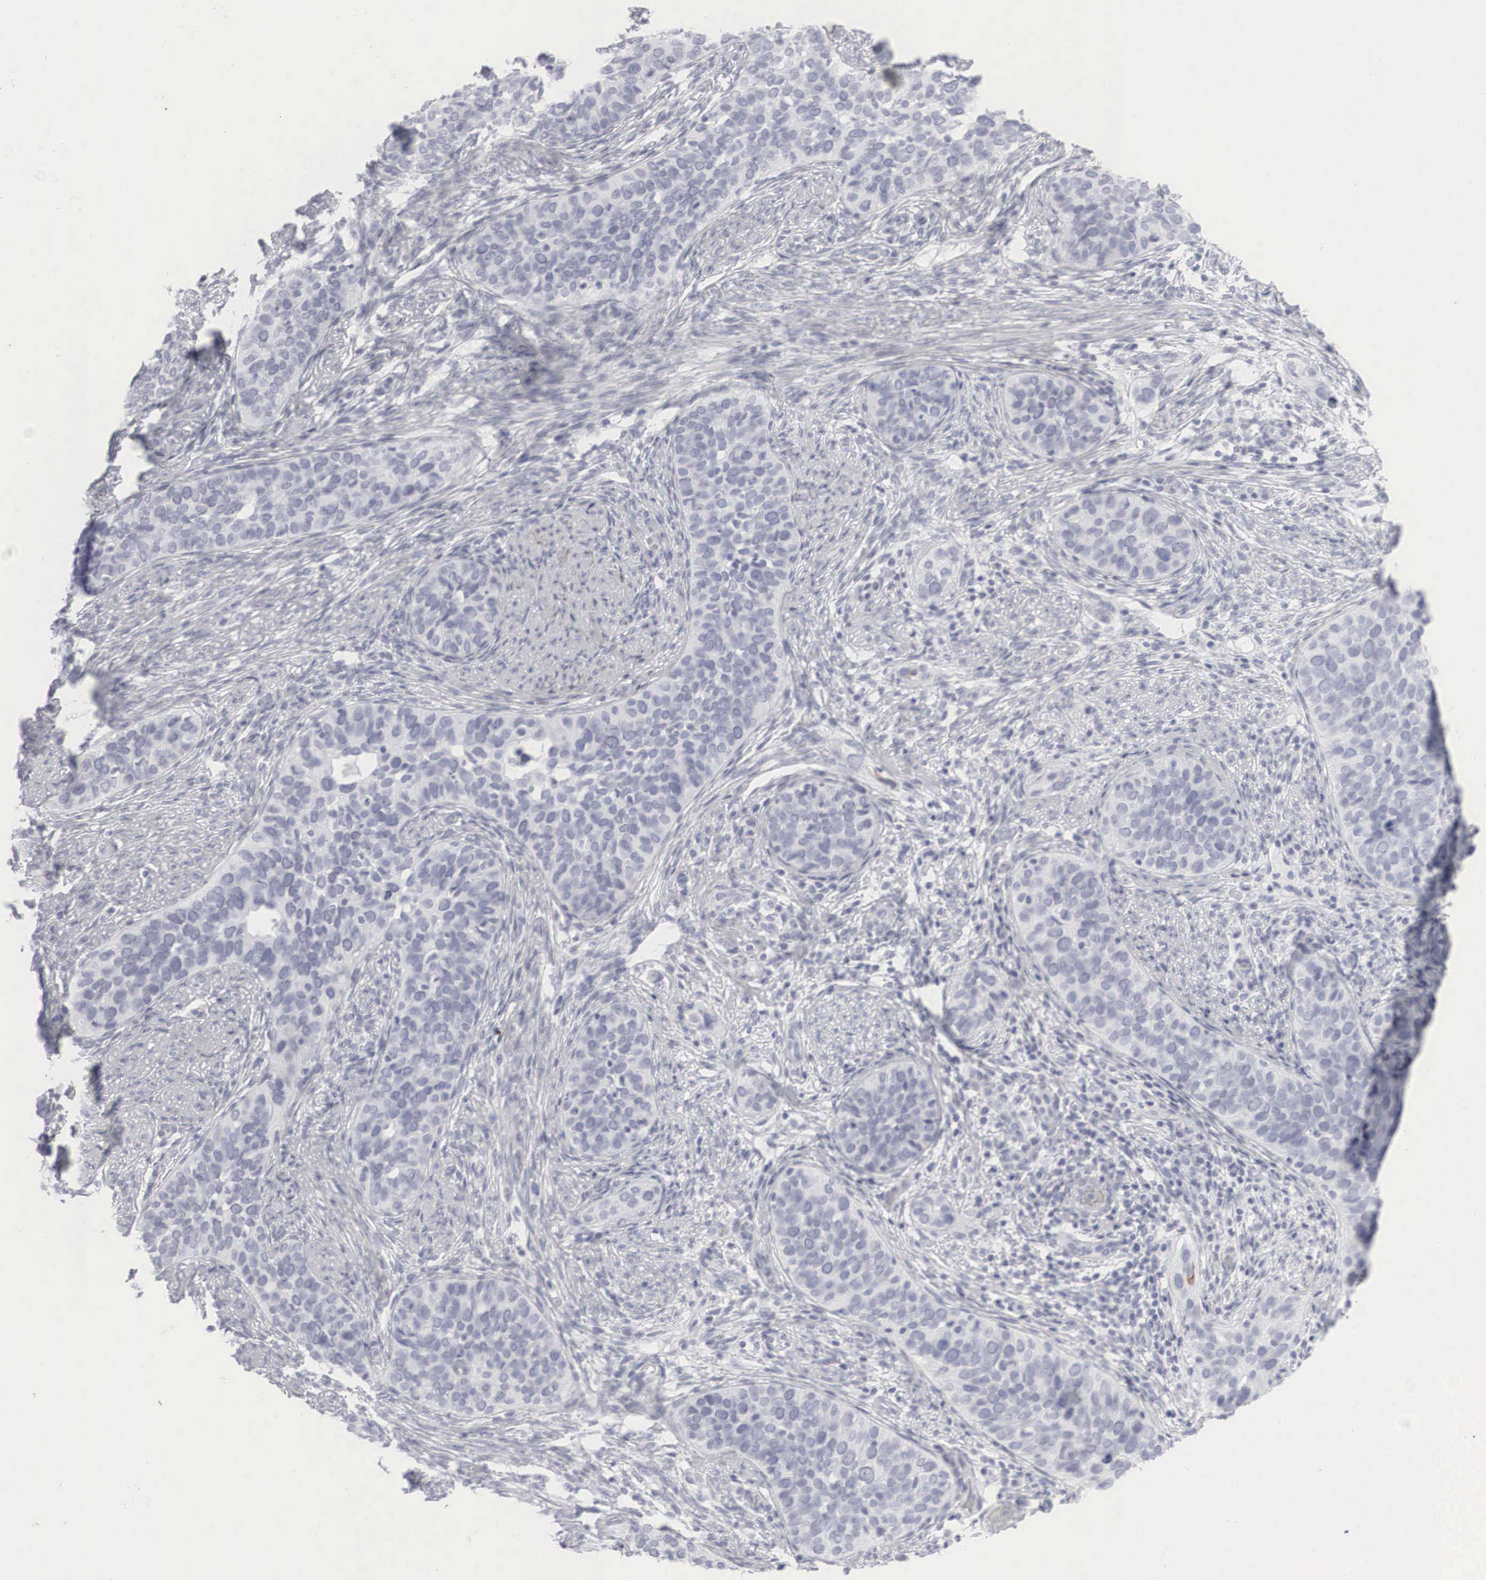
{"staining": {"intensity": "negative", "quantity": "none", "location": "none"}, "tissue": "cervical cancer", "cell_type": "Tumor cells", "image_type": "cancer", "snomed": [{"axis": "morphology", "description": "Squamous cell carcinoma, NOS"}, {"axis": "topography", "description": "Cervix"}], "caption": "Tumor cells are negative for protein expression in human cervical cancer (squamous cell carcinoma).", "gene": "KRT14", "patient": {"sex": "female", "age": 31}}